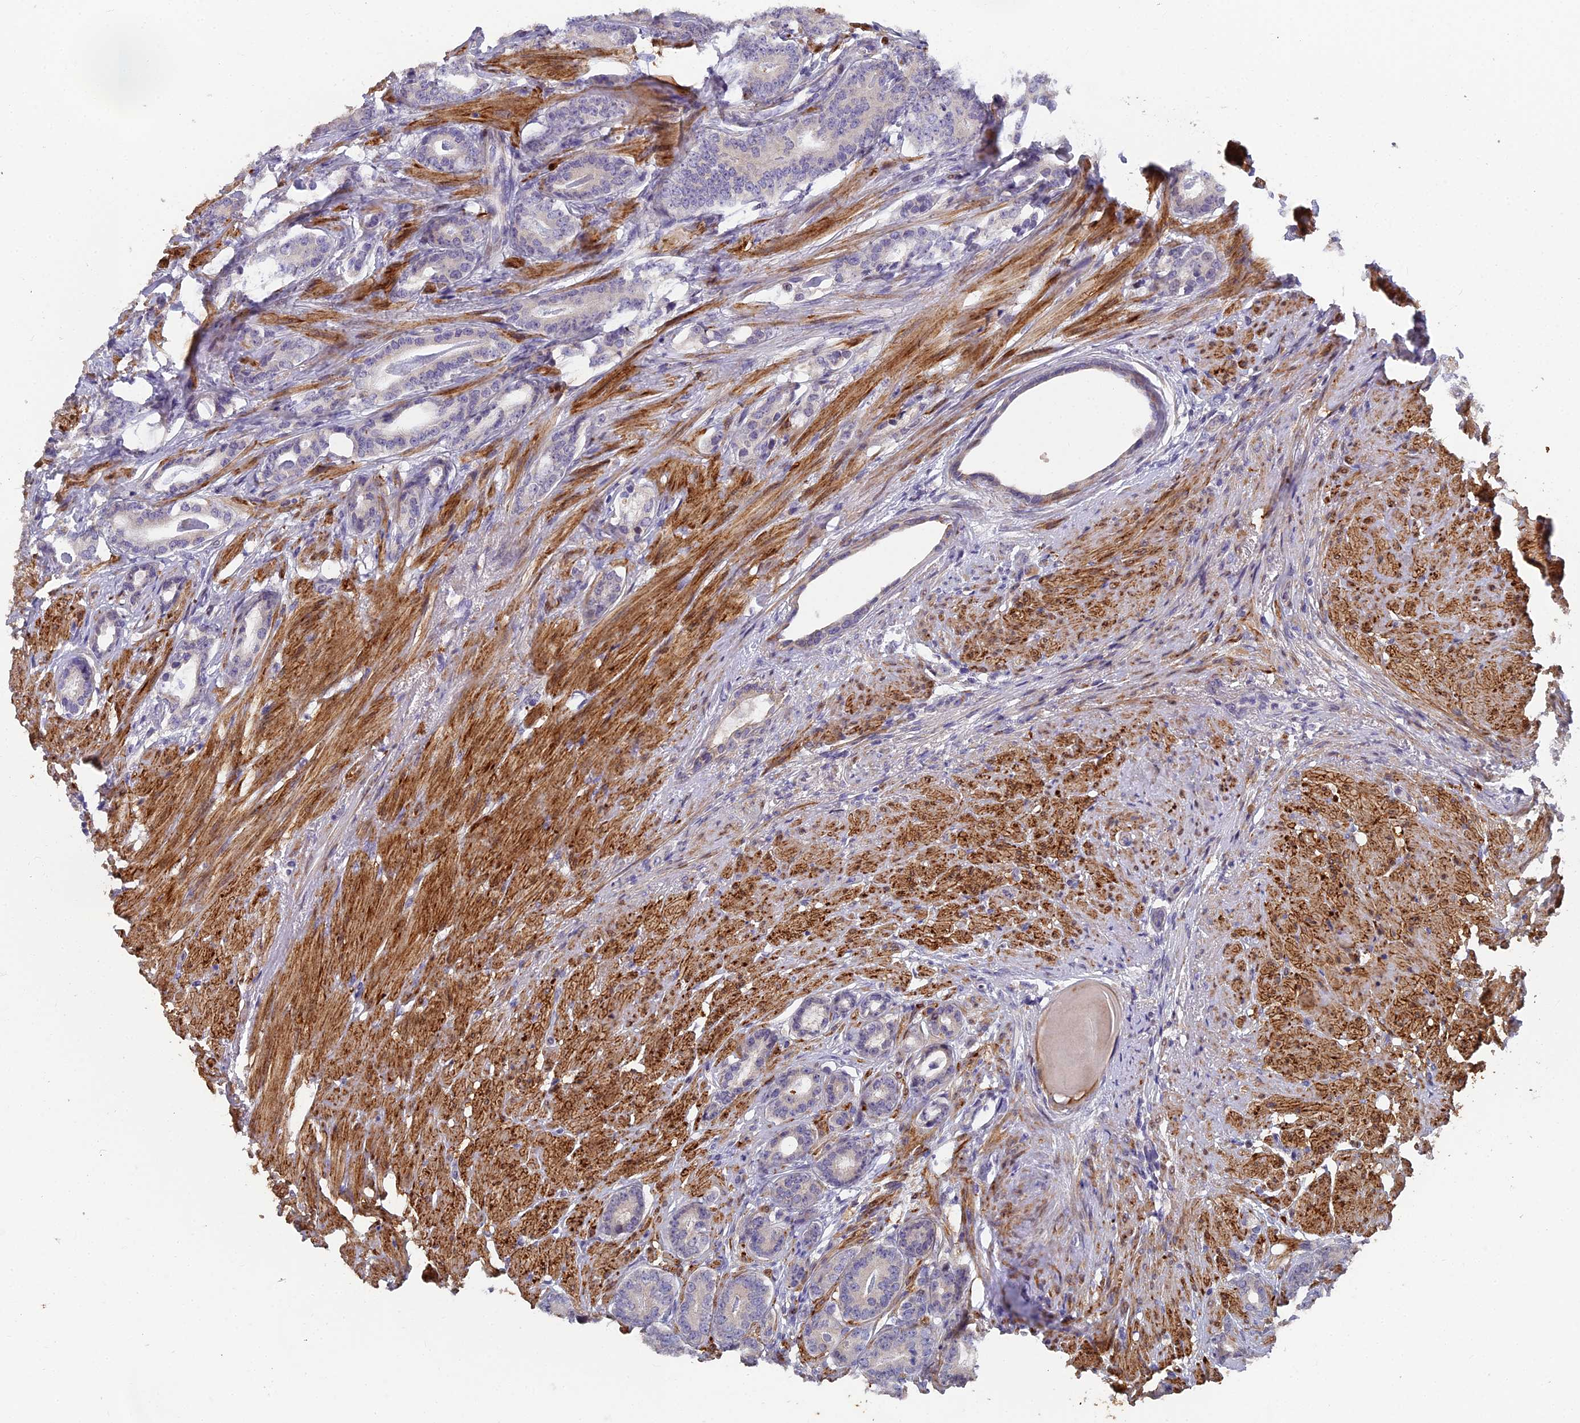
{"staining": {"intensity": "negative", "quantity": "none", "location": "none"}, "tissue": "prostate cancer", "cell_type": "Tumor cells", "image_type": "cancer", "snomed": [{"axis": "morphology", "description": "Adenocarcinoma, Low grade"}, {"axis": "topography", "description": "Prostate"}], "caption": "The micrograph exhibits no staining of tumor cells in prostate cancer (adenocarcinoma (low-grade)).", "gene": "RAB28", "patient": {"sex": "male", "age": 71}}